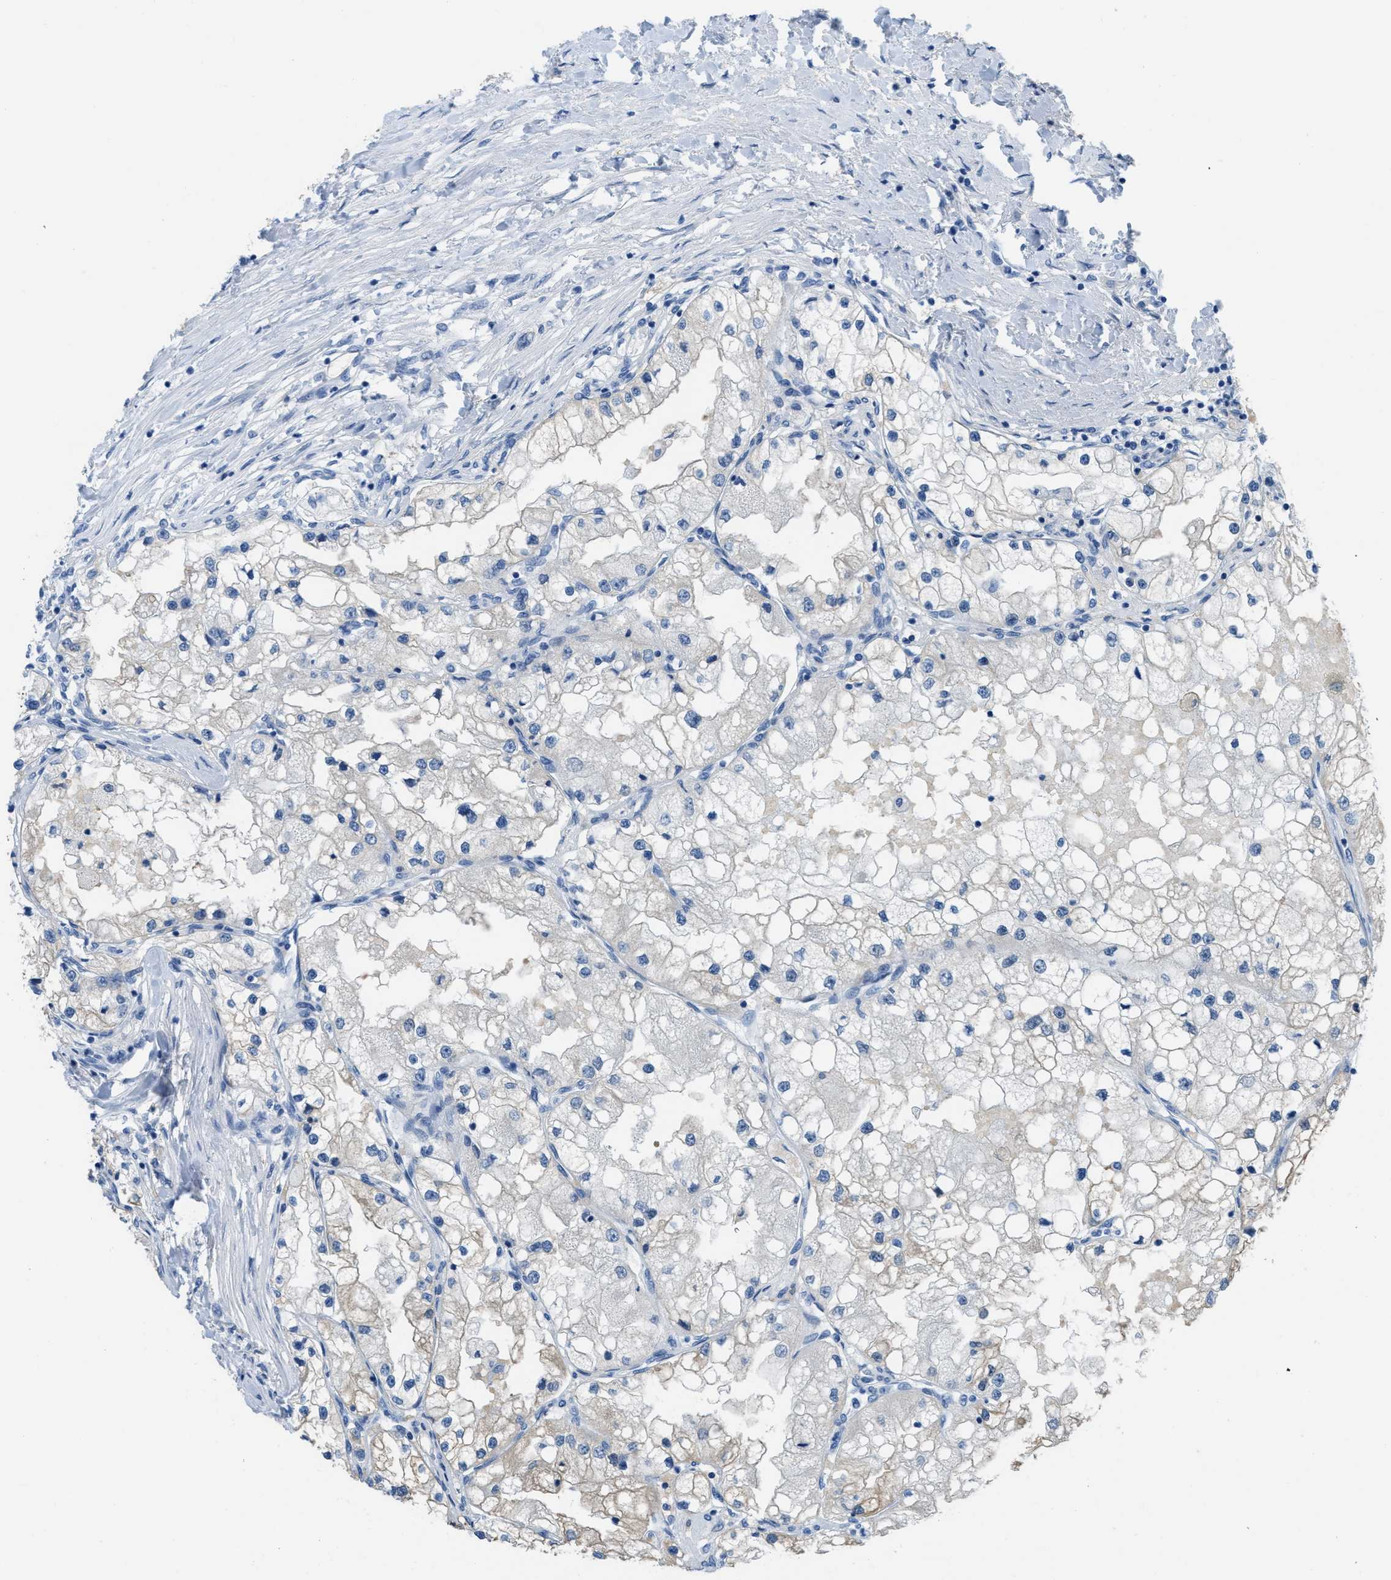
{"staining": {"intensity": "weak", "quantity": "<25%", "location": "cytoplasmic/membranous"}, "tissue": "renal cancer", "cell_type": "Tumor cells", "image_type": "cancer", "snomed": [{"axis": "morphology", "description": "Adenocarcinoma, NOS"}, {"axis": "topography", "description": "Kidney"}], "caption": "This is a histopathology image of immunohistochemistry (IHC) staining of renal adenocarcinoma, which shows no staining in tumor cells.", "gene": "ASGR1", "patient": {"sex": "male", "age": 68}}